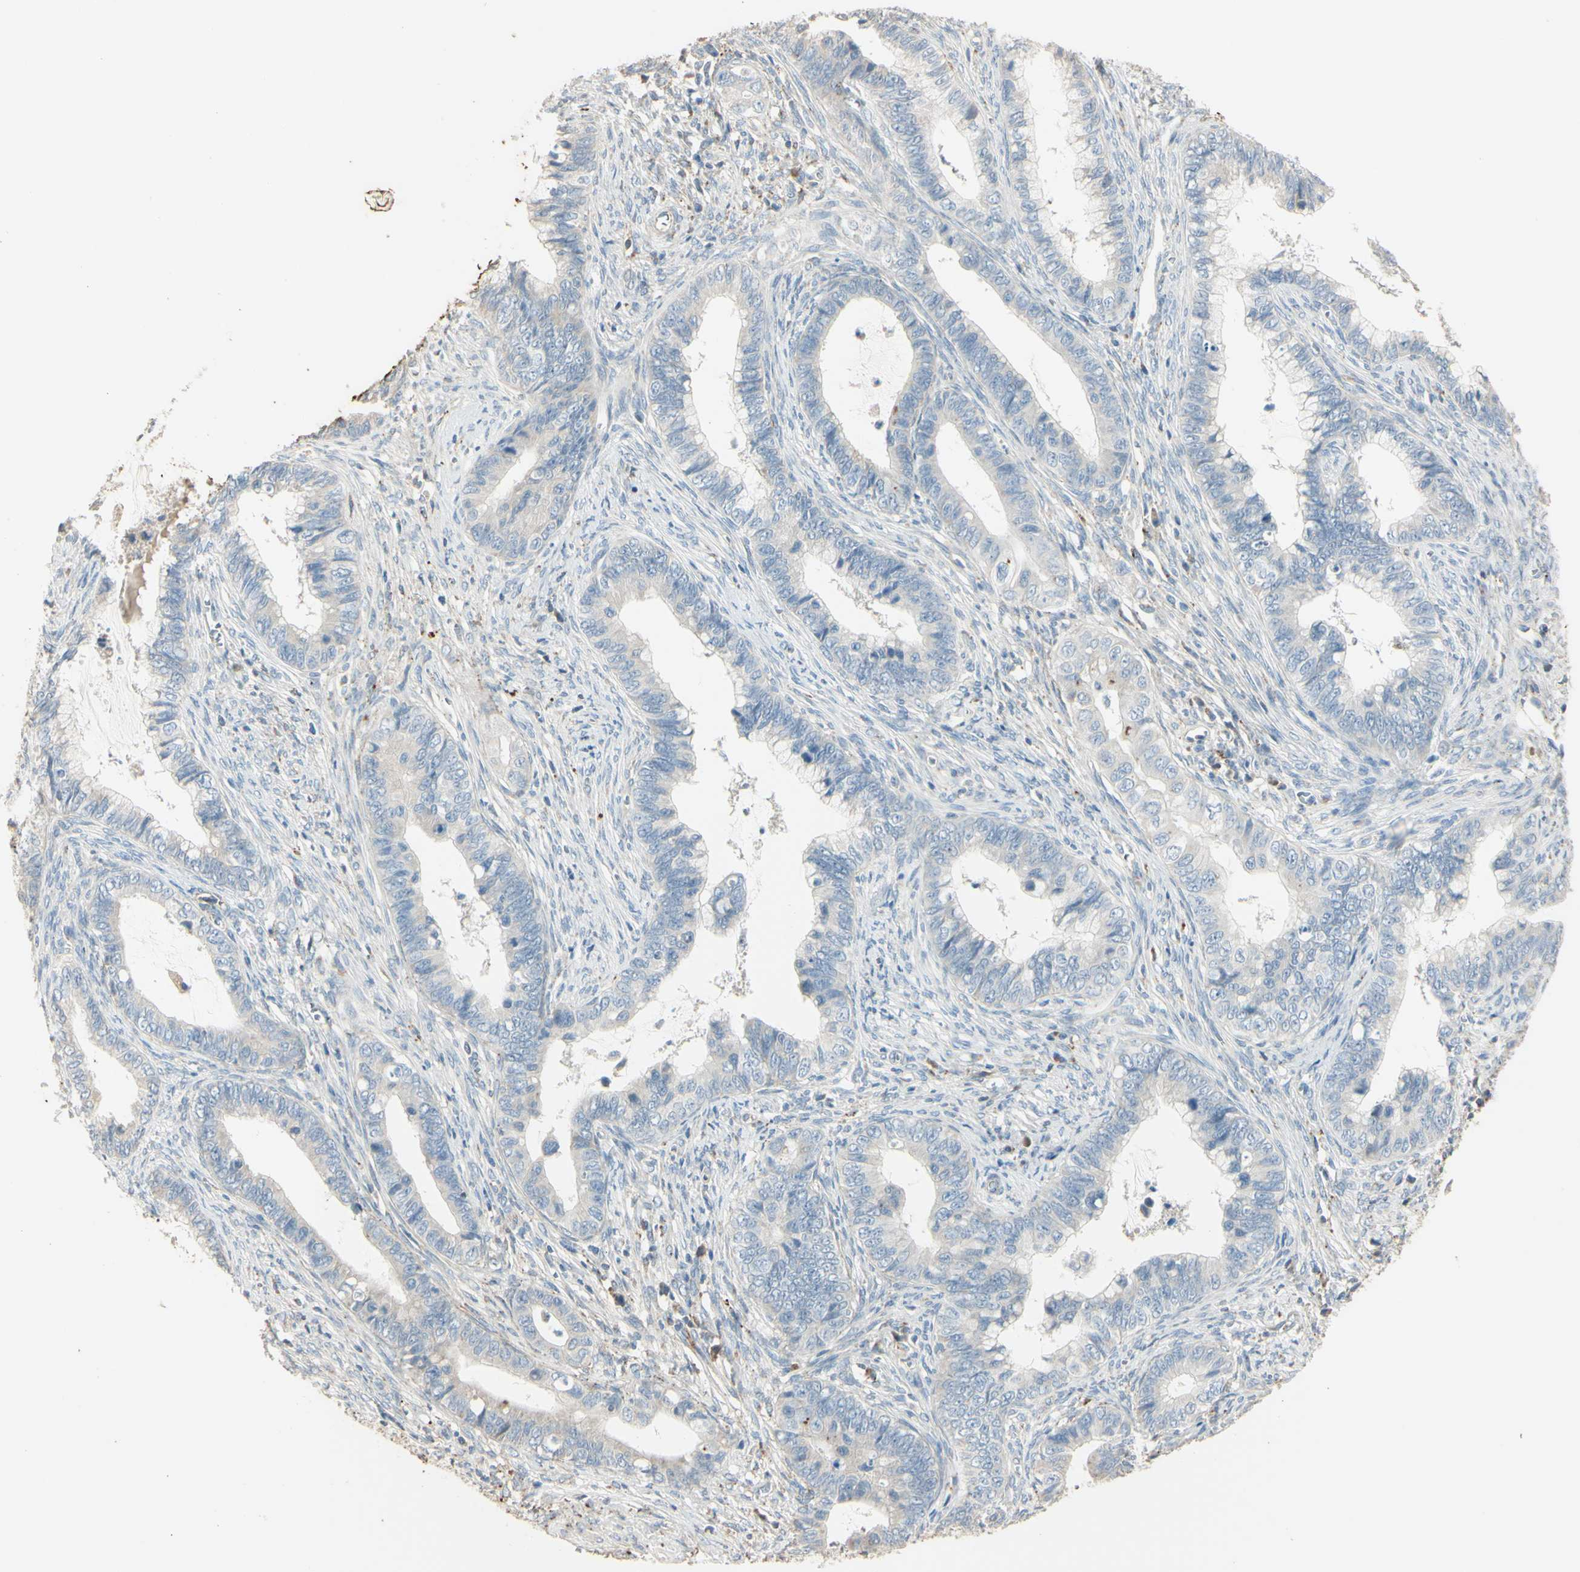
{"staining": {"intensity": "weak", "quantity": "<25%", "location": "cytoplasmic/membranous"}, "tissue": "cervical cancer", "cell_type": "Tumor cells", "image_type": "cancer", "snomed": [{"axis": "morphology", "description": "Adenocarcinoma, NOS"}, {"axis": "topography", "description": "Cervix"}], "caption": "Immunohistochemistry of human cervical adenocarcinoma exhibits no staining in tumor cells. The staining was performed using DAB (3,3'-diaminobenzidine) to visualize the protein expression in brown, while the nuclei were stained in blue with hematoxylin (Magnification: 20x).", "gene": "ANGPTL1", "patient": {"sex": "female", "age": 44}}